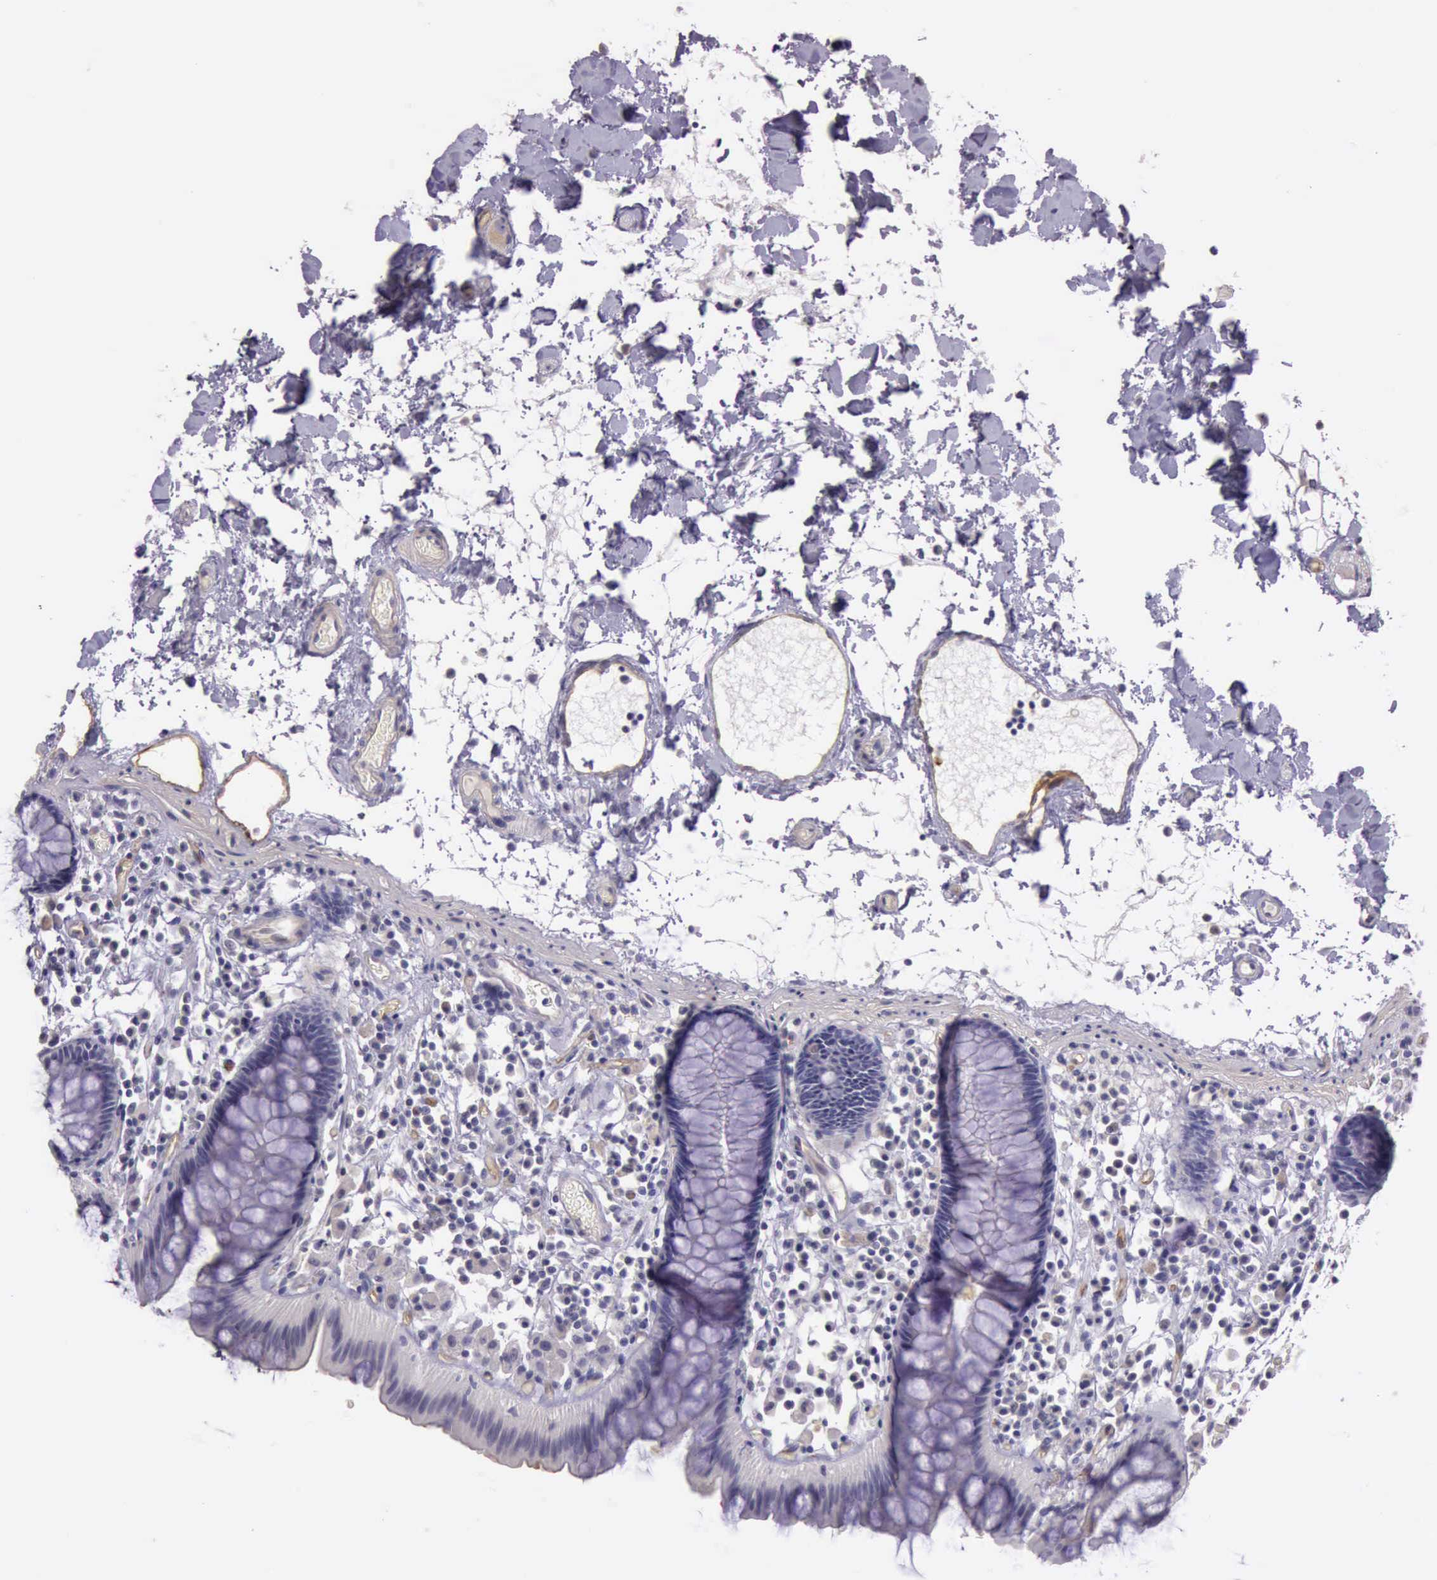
{"staining": {"intensity": "weak", "quantity": ">75%", "location": "cytoplasmic/membranous"}, "tissue": "colon", "cell_type": "Endothelial cells", "image_type": "normal", "snomed": [{"axis": "morphology", "description": "Normal tissue, NOS"}, {"axis": "topography", "description": "Colon"}], "caption": "Immunohistochemistry (IHC) histopathology image of benign human colon stained for a protein (brown), which exhibits low levels of weak cytoplasmic/membranous staining in about >75% of endothelial cells.", "gene": "TCEANC", "patient": {"sex": "female", "age": 78}}